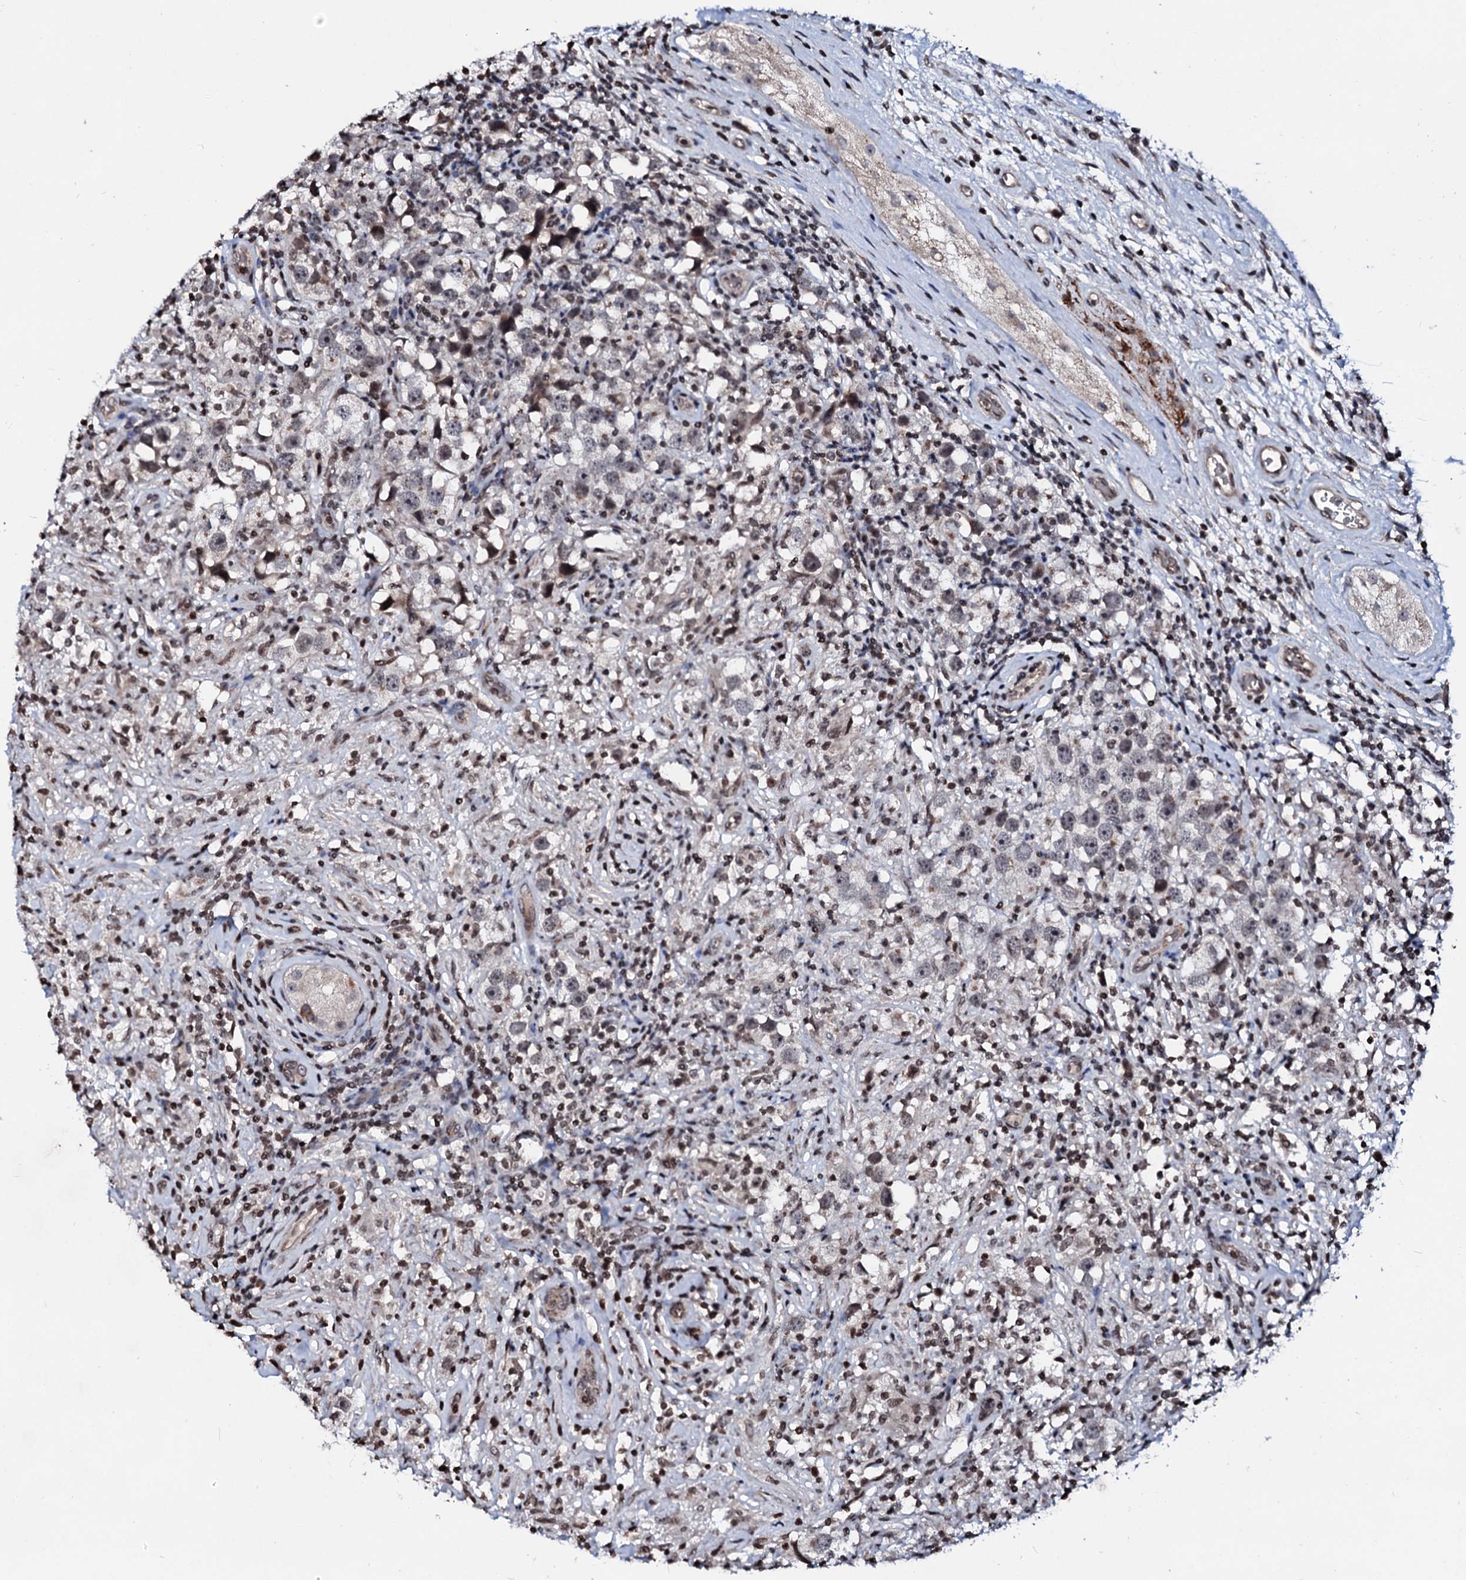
{"staining": {"intensity": "weak", "quantity": "25%-75%", "location": "nuclear"}, "tissue": "testis cancer", "cell_type": "Tumor cells", "image_type": "cancer", "snomed": [{"axis": "morphology", "description": "Seminoma, NOS"}, {"axis": "topography", "description": "Testis"}], "caption": "Seminoma (testis) tissue reveals weak nuclear positivity in approximately 25%-75% of tumor cells The staining was performed using DAB (3,3'-diaminobenzidine) to visualize the protein expression in brown, while the nuclei were stained in blue with hematoxylin (Magnification: 20x).", "gene": "LSM11", "patient": {"sex": "male", "age": 49}}